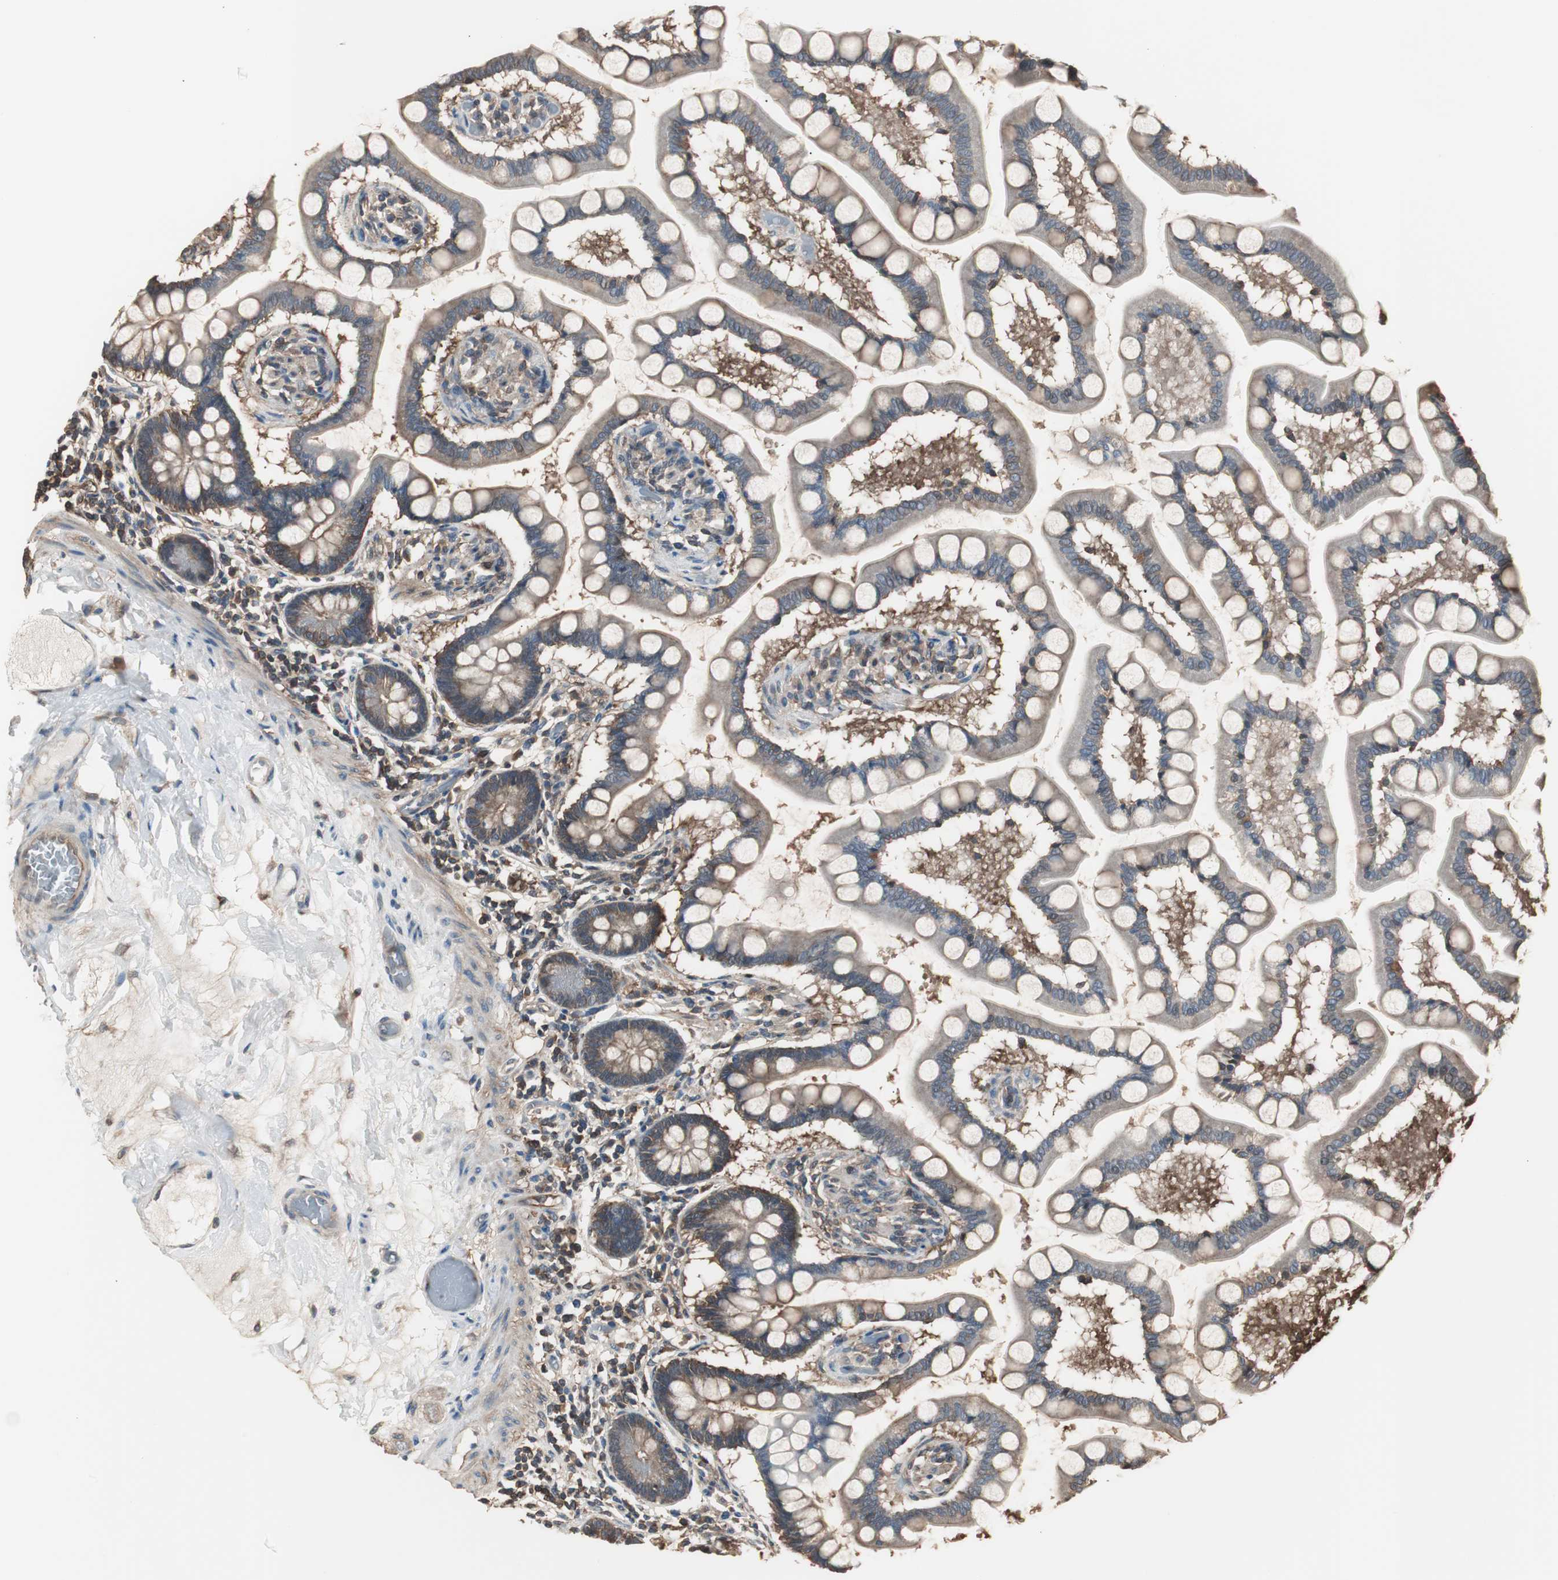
{"staining": {"intensity": "moderate", "quantity": "<25%", "location": "cytoplasmic/membranous"}, "tissue": "small intestine", "cell_type": "Glandular cells", "image_type": "normal", "snomed": [{"axis": "morphology", "description": "Normal tissue, NOS"}, {"axis": "topography", "description": "Small intestine"}], "caption": "A photomicrograph of human small intestine stained for a protein displays moderate cytoplasmic/membranous brown staining in glandular cells. The protein is shown in brown color, while the nuclei are stained blue.", "gene": "CAPNS1", "patient": {"sex": "male", "age": 41}}